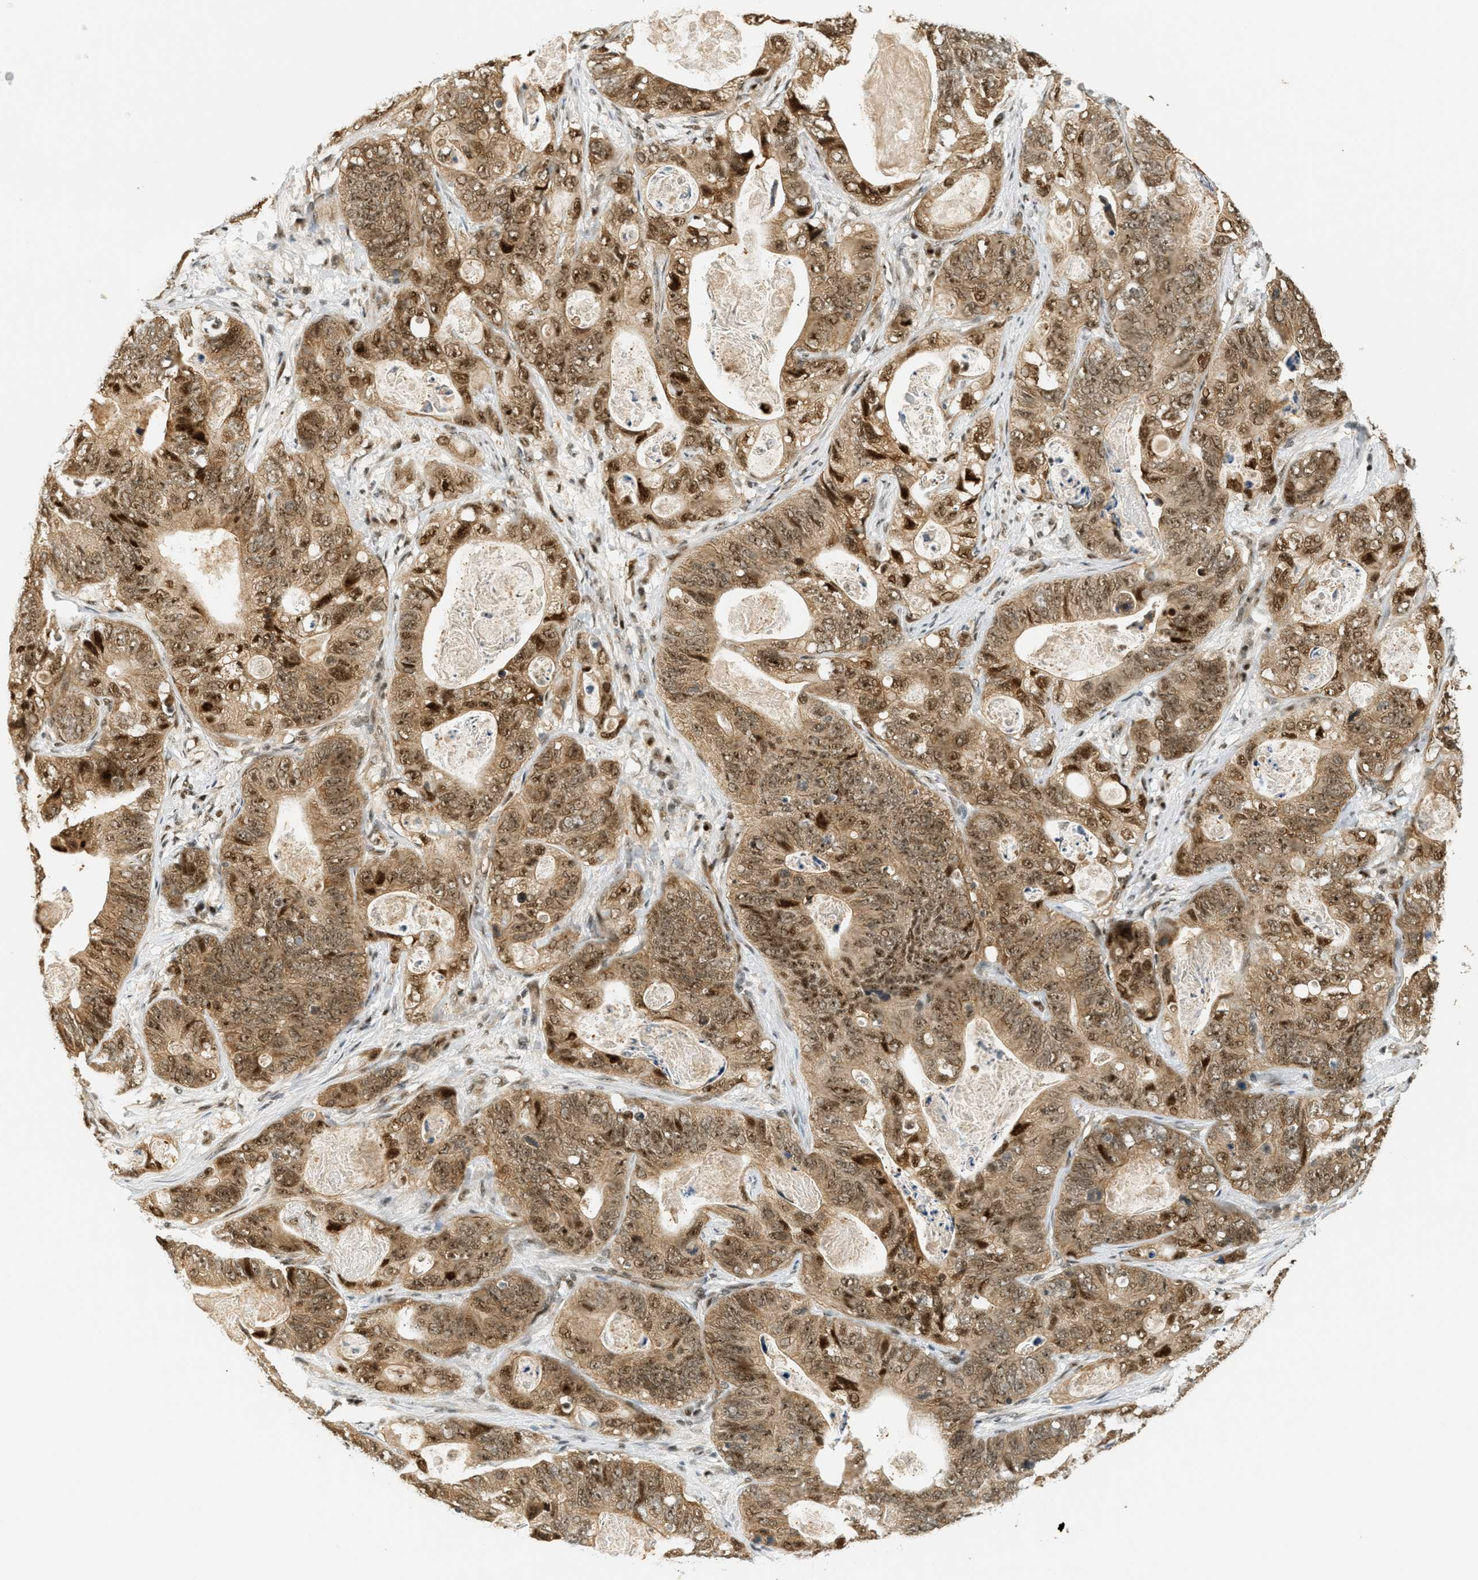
{"staining": {"intensity": "moderate", "quantity": ">75%", "location": "cytoplasmic/membranous,nuclear"}, "tissue": "stomach cancer", "cell_type": "Tumor cells", "image_type": "cancer", "snomed": [{"axis": "morphology", "description": "Adenocarcinoma, NOS"}, {"axis": "topography", "description": "Stomach"}], "caption": "This micrograph exhibits immunohistochemistry staining of stomach cancer, with medium moderate cytoplasmic/membranous and nuclear staining in about >75% of tumor cells.", "gene": "FOXM1", "patient": {"sex": "female", "age": 89}}